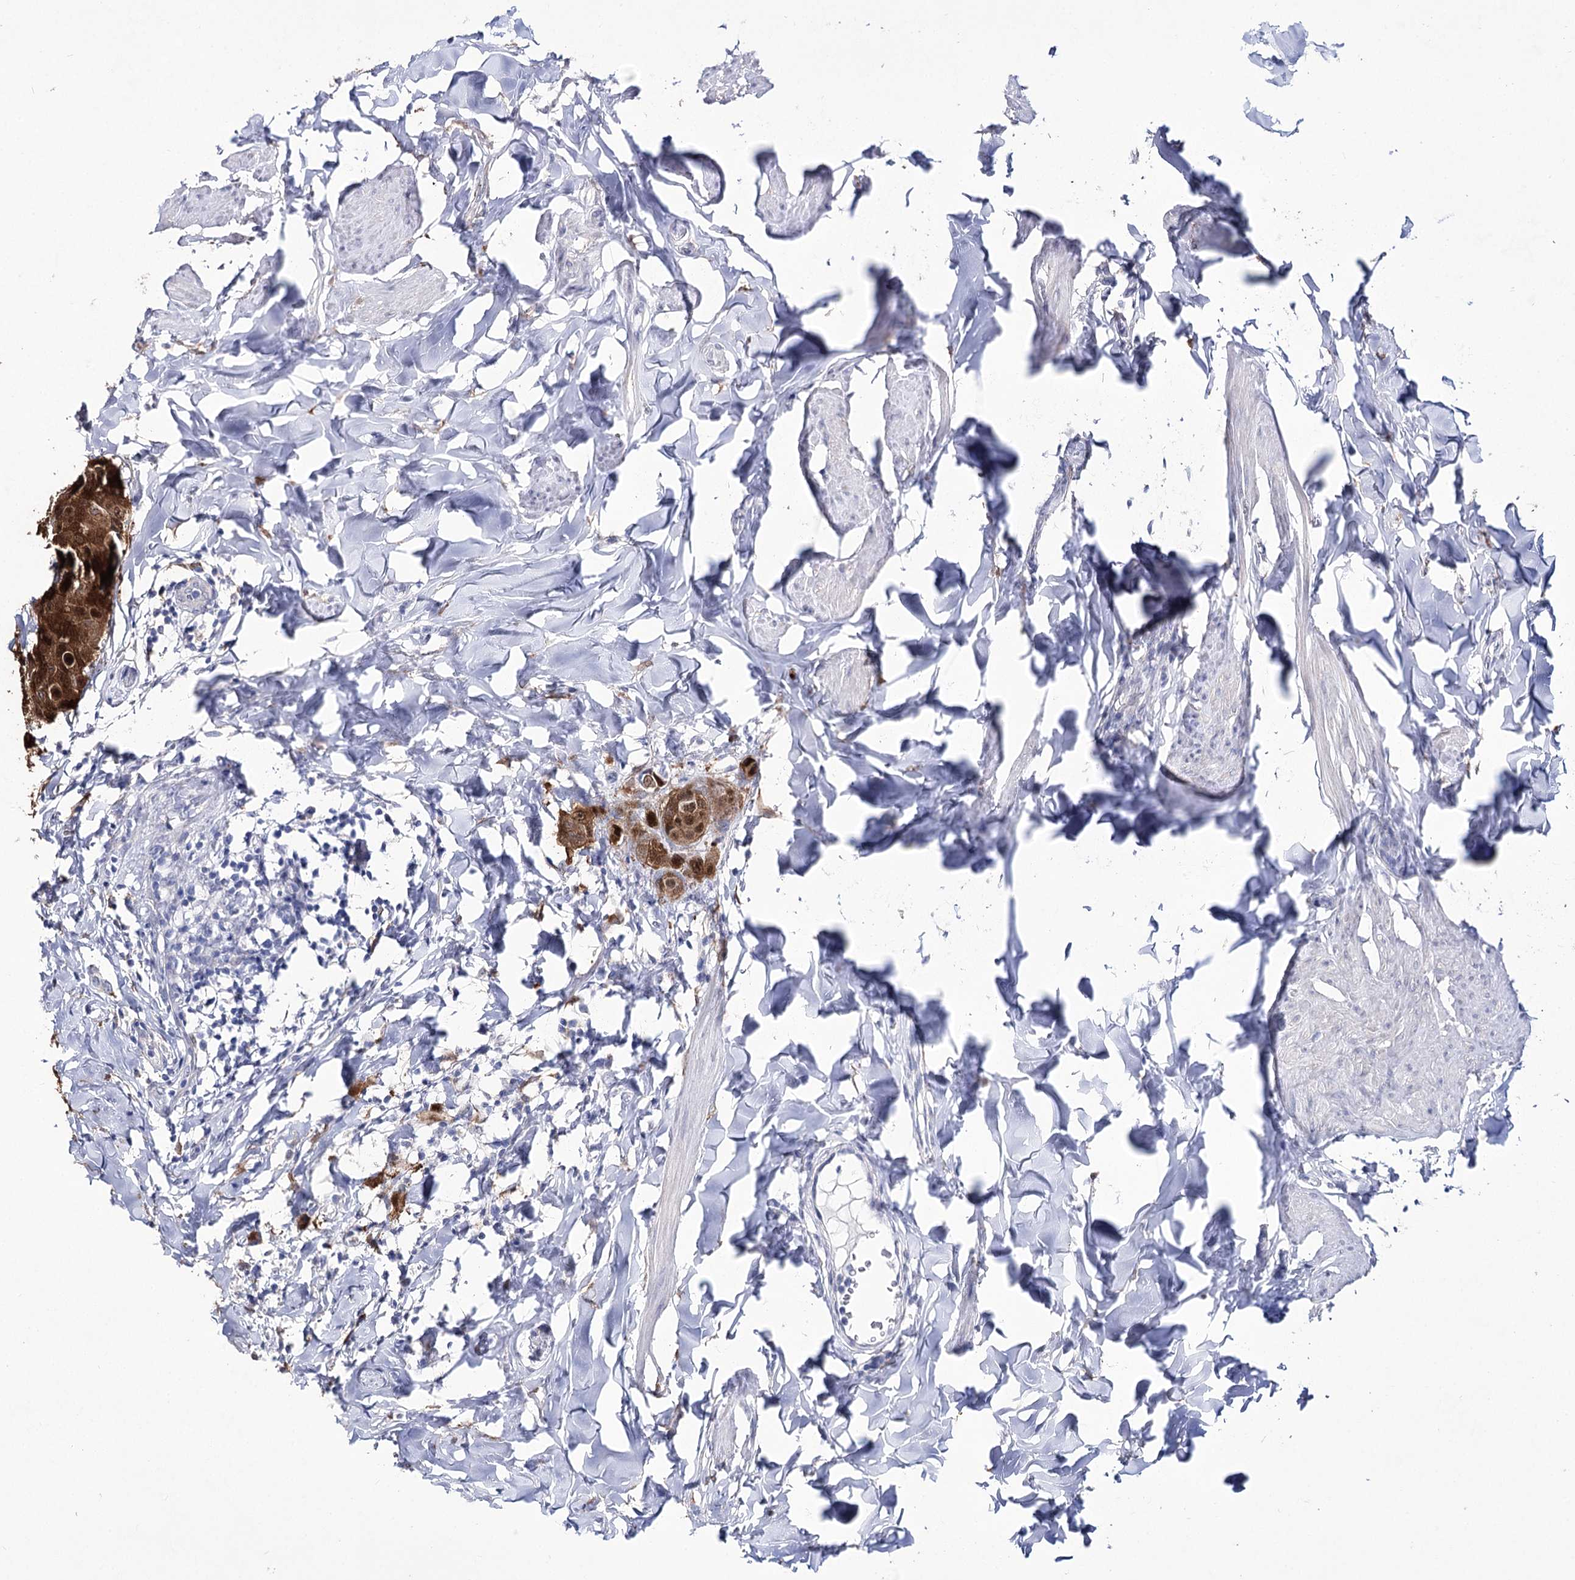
{"staining": {"intensity": "strong", "quantity": ">75%", "location": "cytoplasmic/membranous,nuclear"}, "tissue": "breast cancer", "cell_type": "Tumor cells", "image_type": "cancer", "snomed": [{"axis": "morphology", "description": "Duct carcinoma"}, {"axis": "topography", "description": "Breast"}], "caption": "An immunohistochemistry histopathology image of tumor tissue is shown. Protein staining in brown shows strong cytoplasmic/membranous and nuclear positivity in invasive ductal carcinoma (breast) within tumor cells.", "gene": "UGDH", "patient": {"sex": "female", "age": 40}}